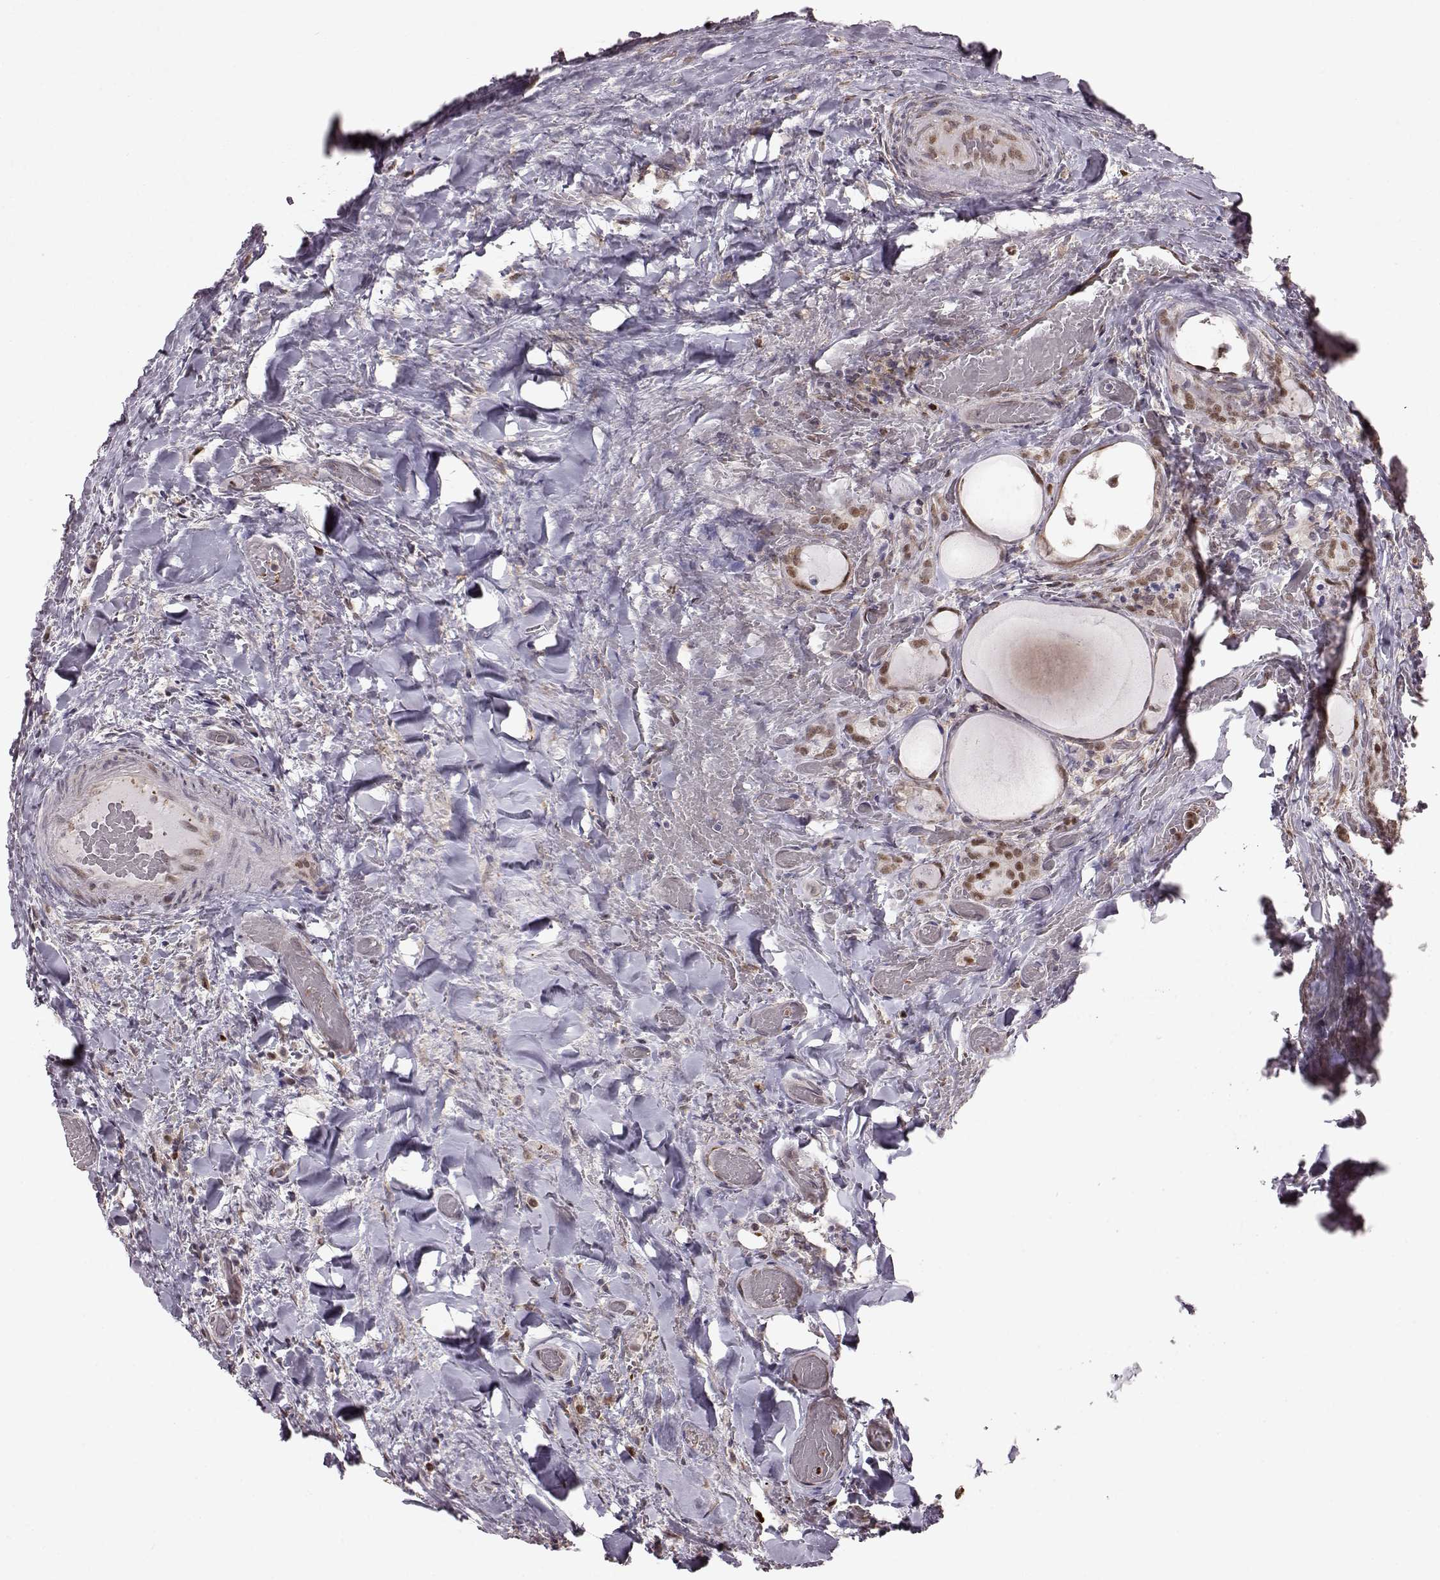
{"staining": {"intensity": "moderate", "quantity": ">75%", "location": "nuclear"}, "tissue": "thyroid cancer", "cell_type": "Tumor cells", "image_type": "cancer", "snomed": [{"axis": "morphology", "description": "Papillary adenocarcinoma, NOS"}, {"axis": "topography", "description": "Thyroid gland"}], "caption": "Immunohistochemical staining of thyroid cancer reveals moderate nuclear protein positivity in approximately >75% of tumor cells.", "gene": "KLF6", "patient": {"sex": "female", "age": 39}}